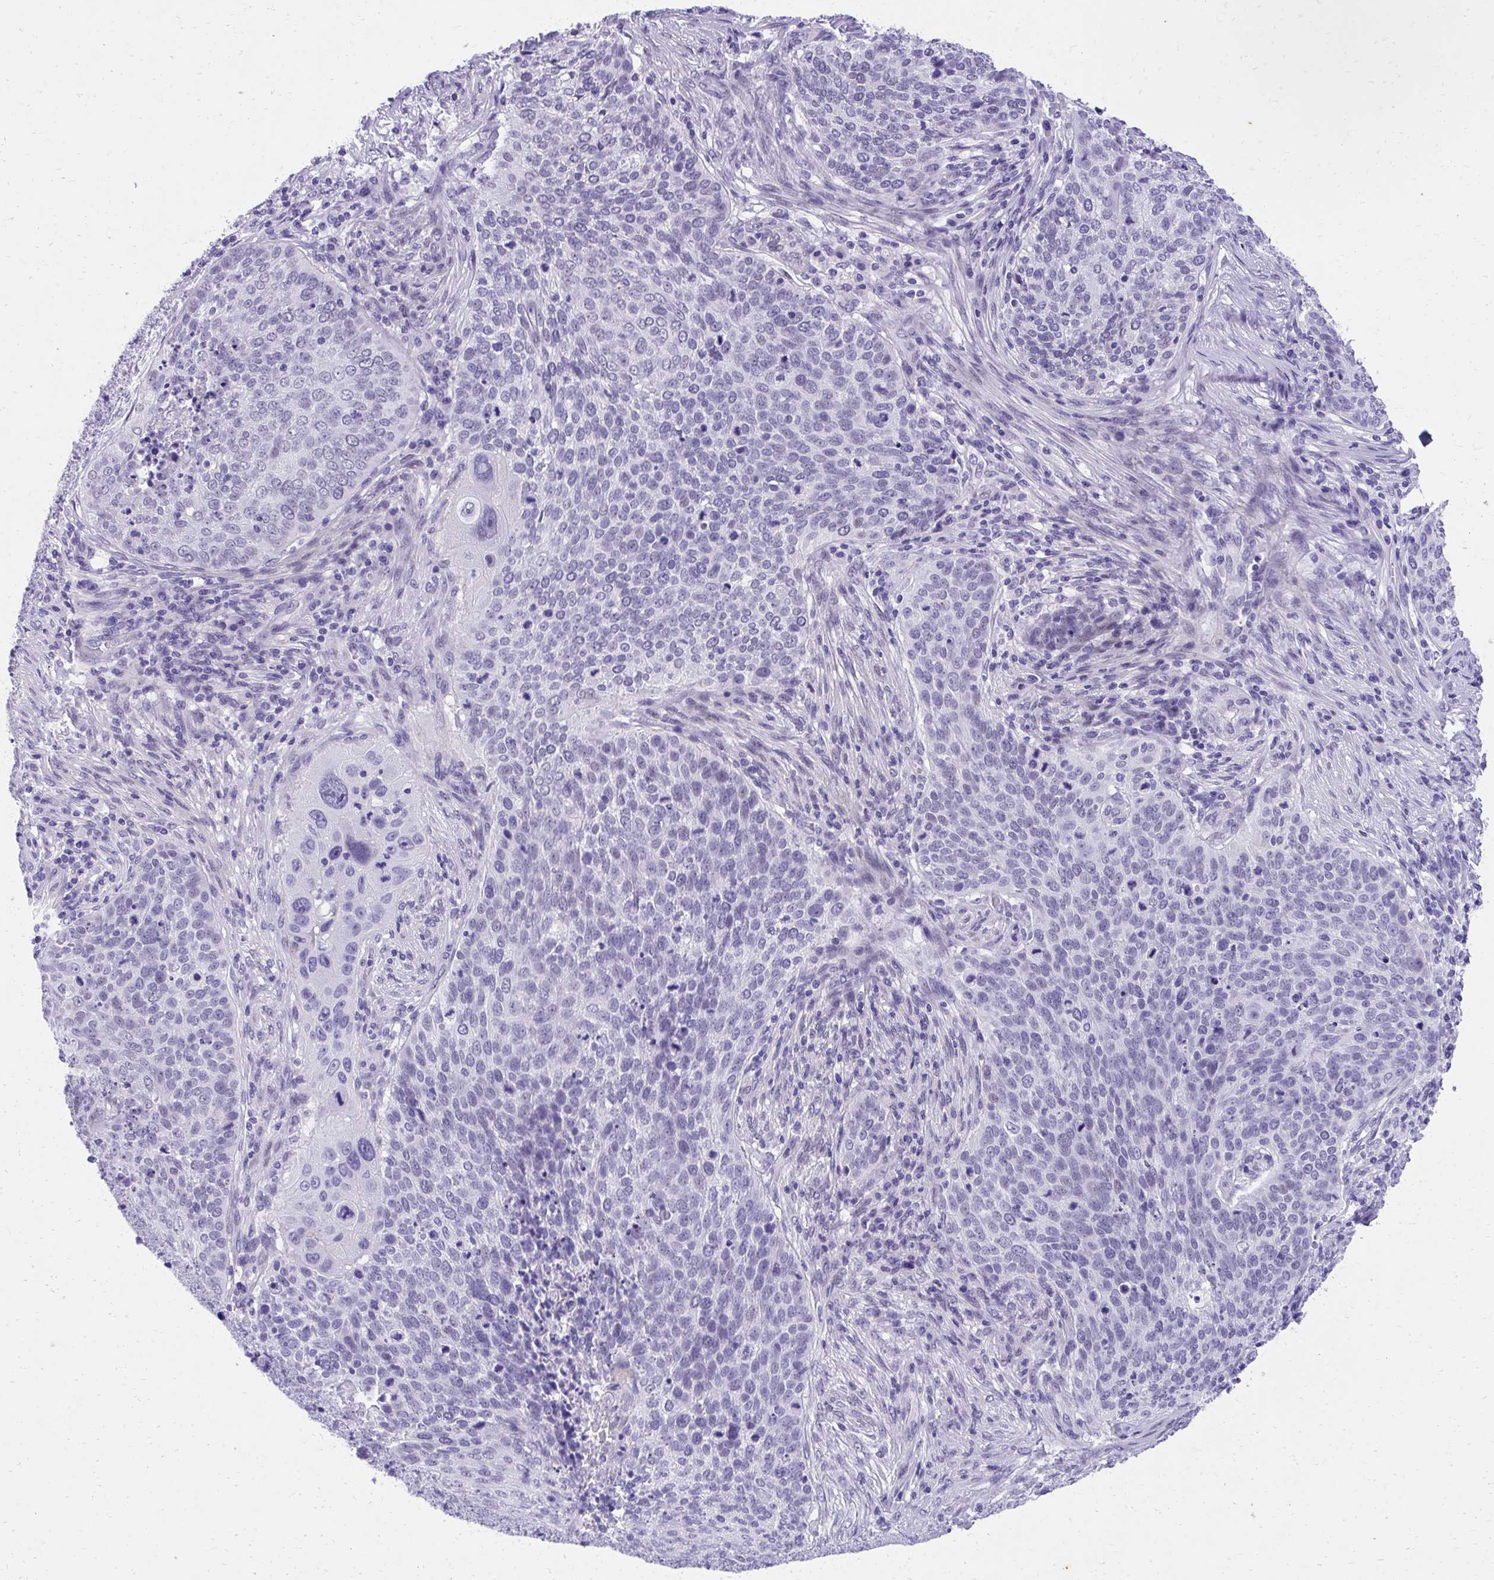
{"staining": {"intensity": "negative", "quantity": "none", "location": "none"}, "tissue": "lung cancer", "cell_type": "Tumor cells", "image_type": "cancer", "snomed": [{"axis": "morphology", "description": "Squamous cell carcinoma, NOS"}, {"axis": "topography", "description": "Lung"}], "caption": "Squamous cell carcinoma (lung) was stained to show a protein in brown. There is no significant positivity in tumor cells. (Brightfield microscopy of DAB immunohistochemistry (IHC) at high magnification).", "gene": "KLK1", "patient": {"sex": "male", "age": 63}}